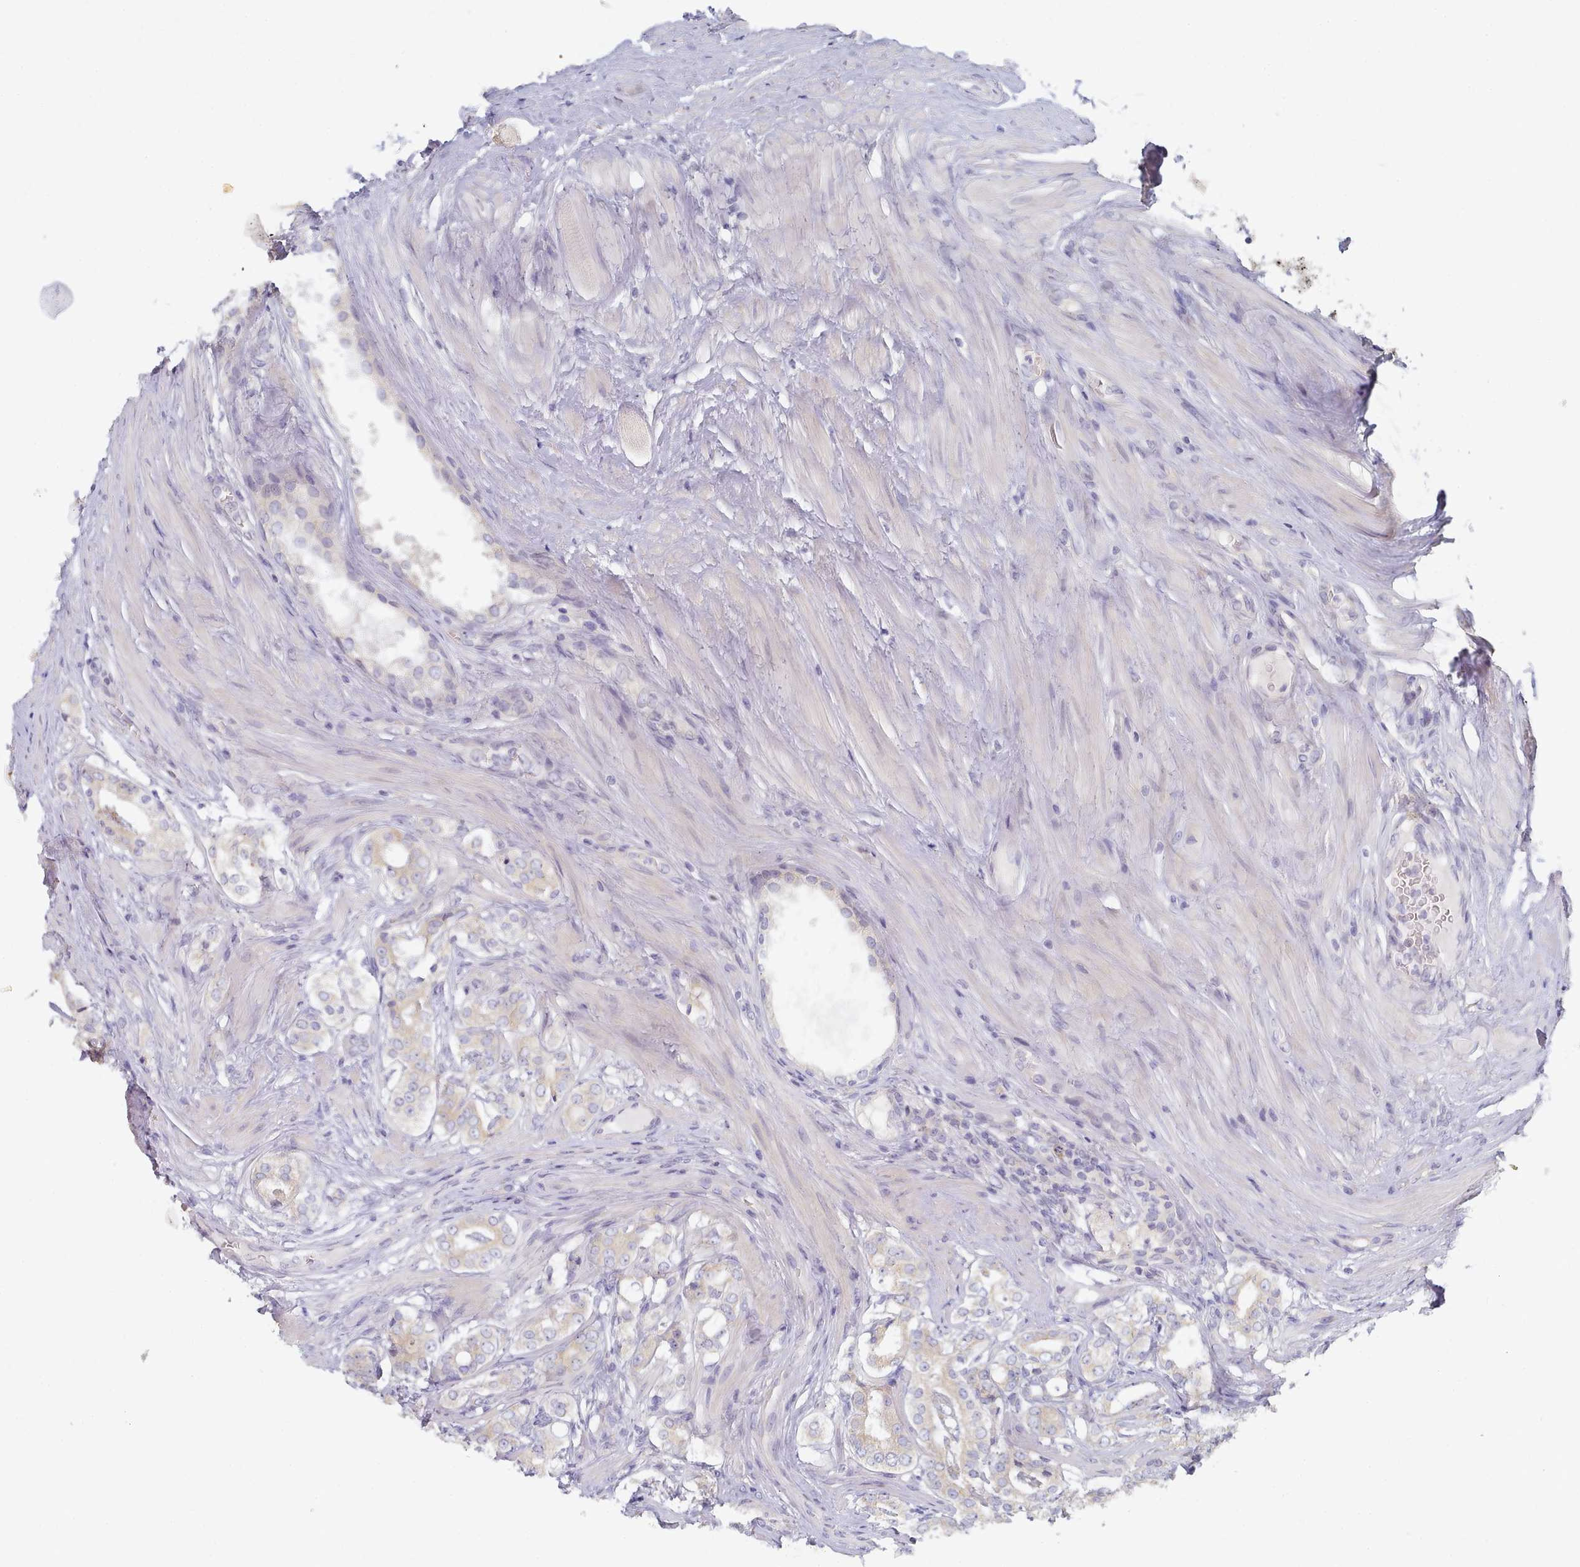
{"staining": {"intensity": "weak", "quantity": "<25%", "location": "cytoplasmic/membranous"}, "tissue": "prostate cancer", "cell_type": "Tumor cells", "image_type": "cancer", "snomed": [{"axis": "morphology", "description": "Adenocarcinoma, High grade"}, {"axis": "topography", "description": "Prostate"}], "caption": "The histopathology image shows no significant expression in tumor cells of prostate cancer (high-grade adenocarcinoma).", "gene": "TYW1B", "patient": {"sex": "male", "age": 63}}